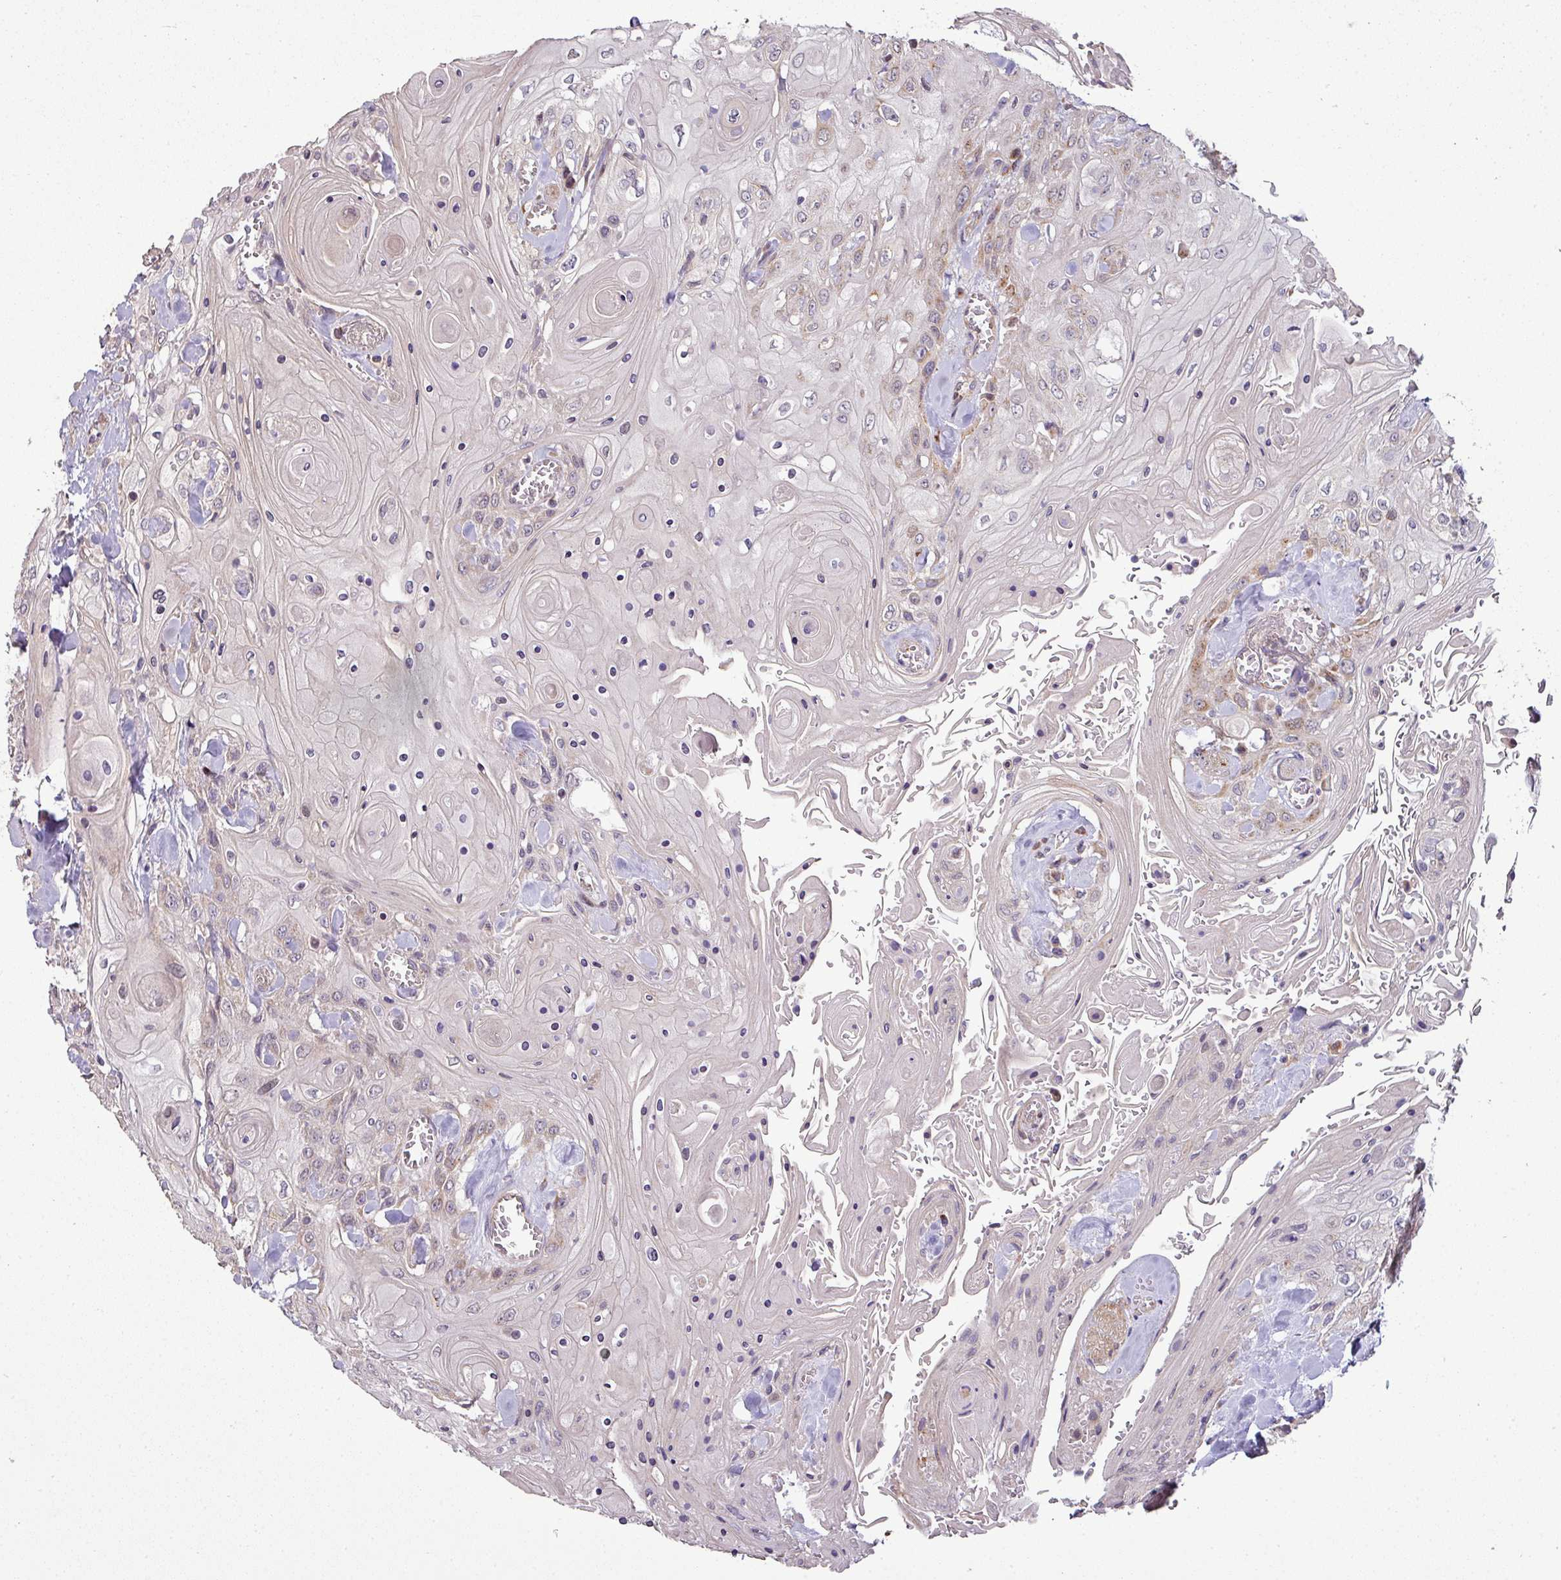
{"staining": {"intensity": "moderate", "quantity": "25%-75%", "location": "cytoplasmic/membranous"}, "tissue": "head and neck cancer", "cell_type": "Tumor cells", "image_type": "cancer", "snomed": [{"axis": "morphology", "description": "Squamous cell carcinoma, NOS"}, {"axis": "topography", "description": "Head-Neck"}], "caption": "Moderate cytoplasmic/membranous expression for a protein is seen in about 25%-75% of tumor cells of squamous cell carcinoma (head and neck) using IHC.", "gene": "TIMMDC1", "patient": {"sex": "female", "age": 43}}